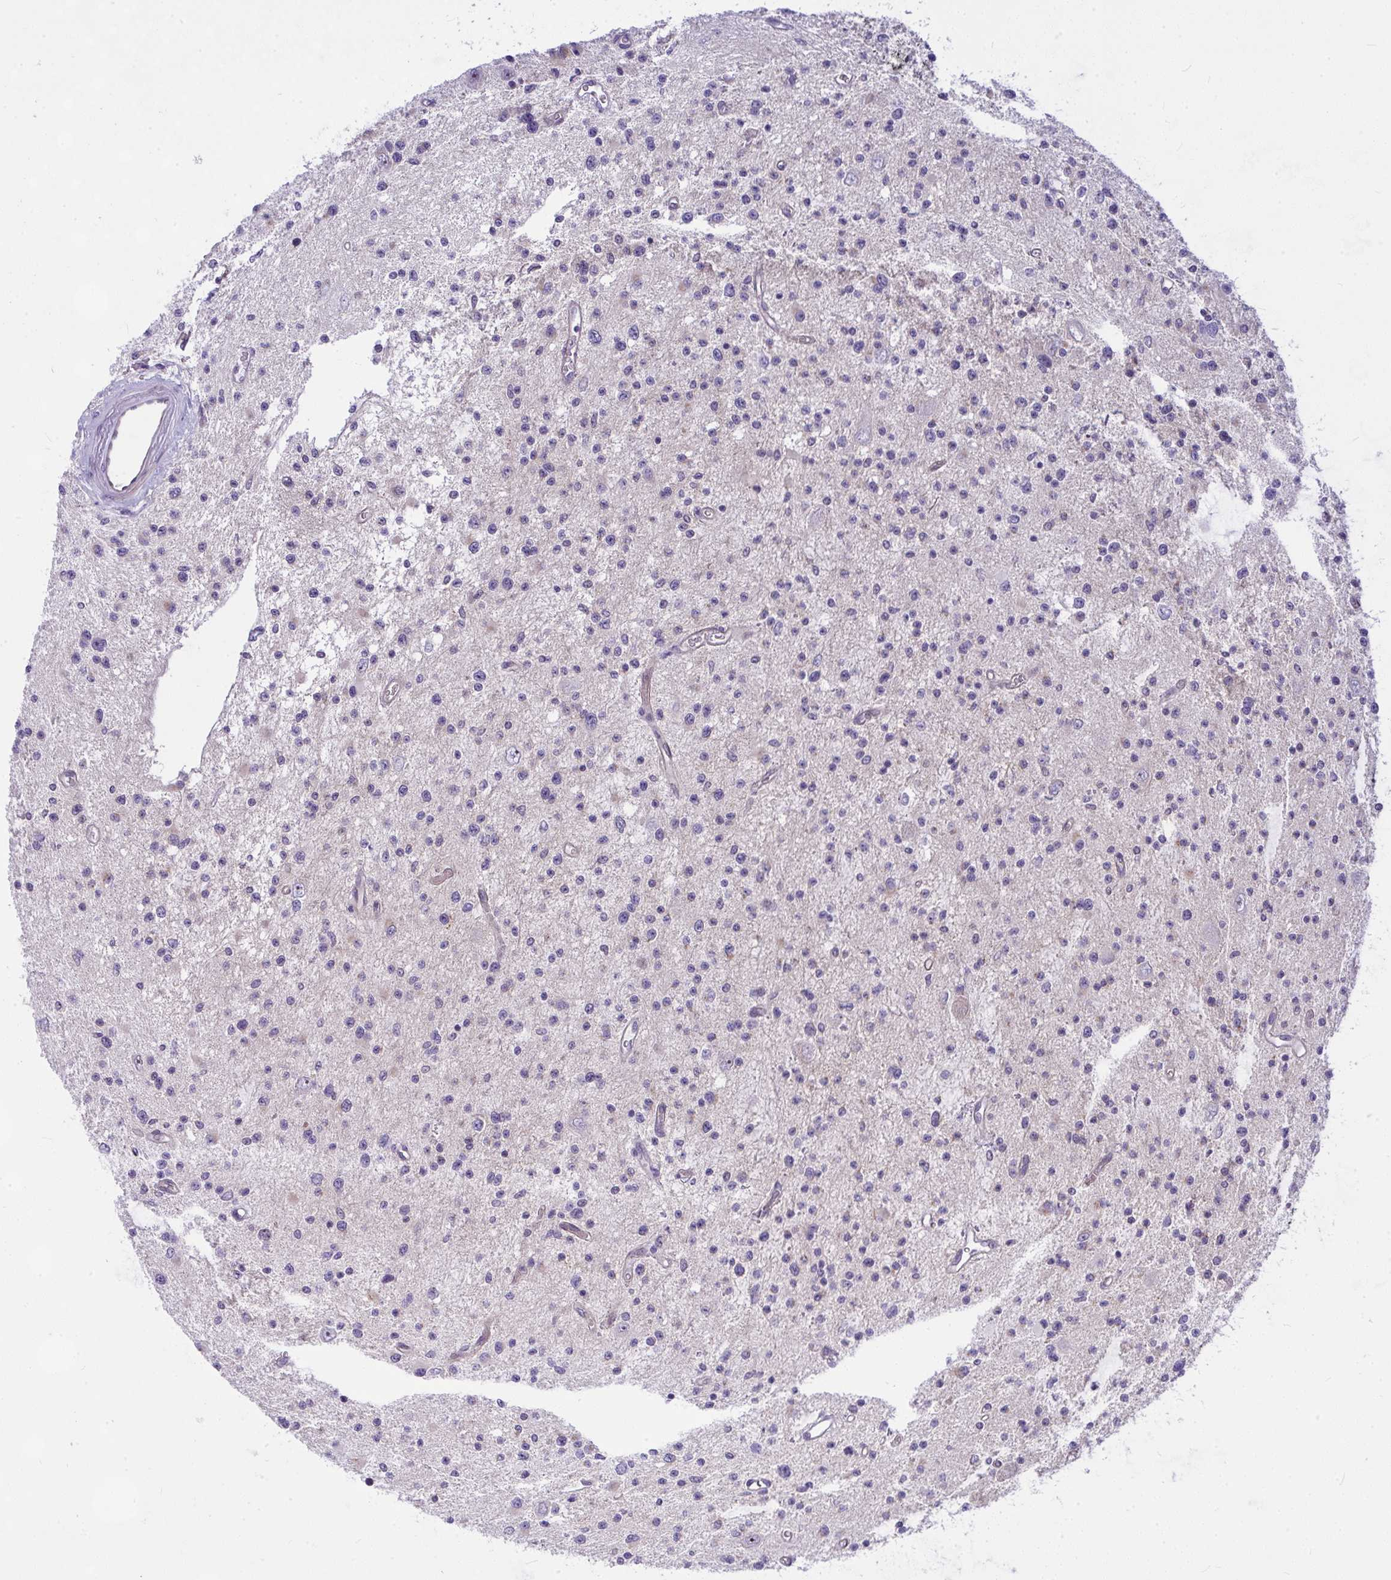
{"staining": {"intensity": "negative", "quantity": "none", "location": "none"}, "tissue": "glioma", "cell_type": "Tumor cells", "image_type": "cancer", "snomed": [{"axis": "morphology", "description": "Glioma, malignant, Low grade"}, {"axis": "topography", "description": "Brain"}], "caption": "Glioma was stained to show a protein in brown. There is no significant staining in tumor cells.", "gene": "NFXL1", "patient": {"sex": "male", "age": 43}}